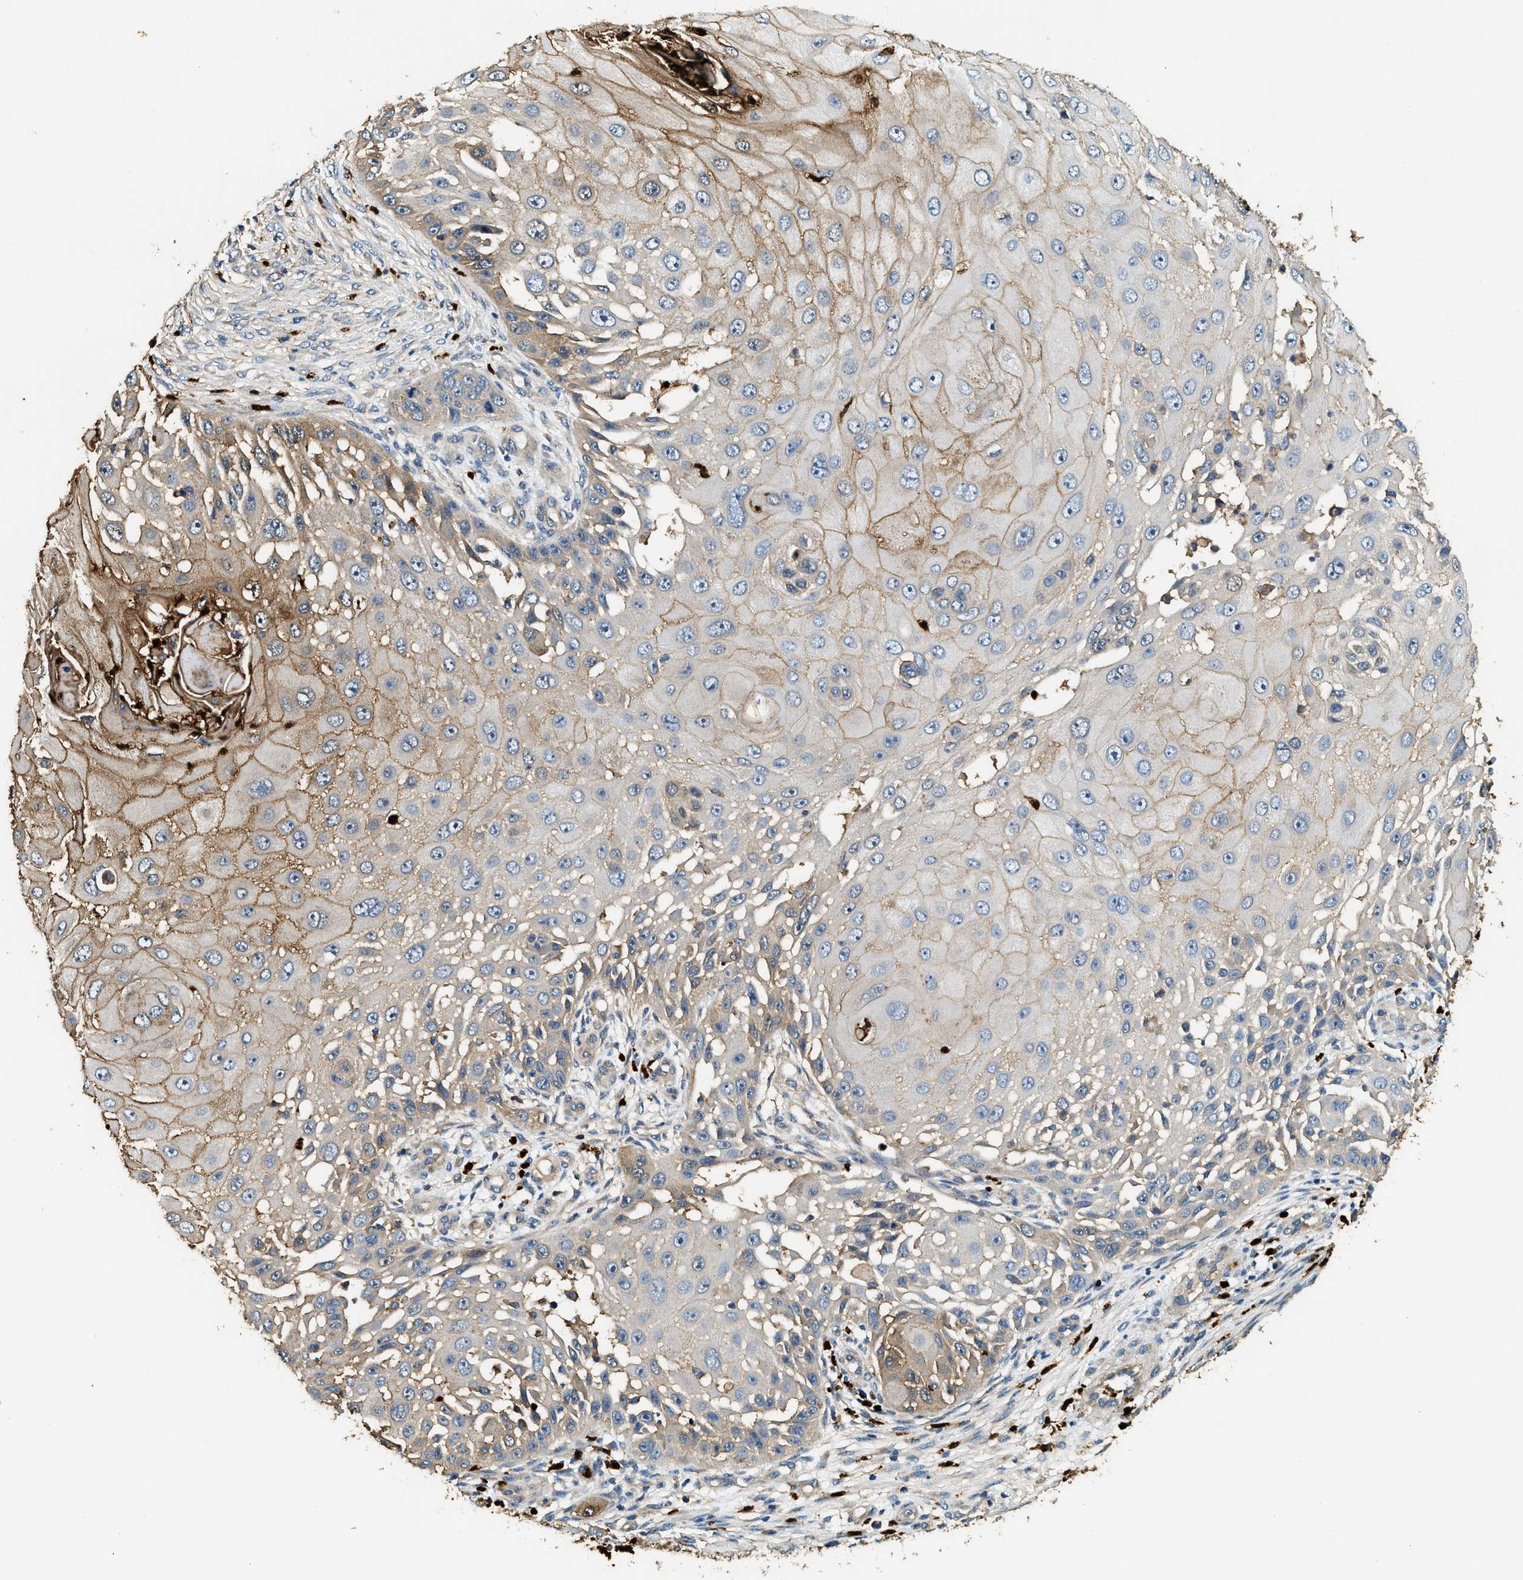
{"staining": {"intensity": "moderate", "quantity": "<25%", "location": "cytoplasmic/membranous"}, "tissue": "skin cancer", "cell_type": "Tumor cells", "image_type": "cancer", "snomed": [{"axis": "morphology", "description": "Squamous cell carcinoma, NOS"}, {"axis": "topography", "description": "Skin"}], "caption": "This is an image of IHC staining of skin cancer, which shows moderate expression in the cytoplasmic/membranous of tumor cells.", "gene": "ANXA3", "patient": {"sex": "female", "age": 44}}